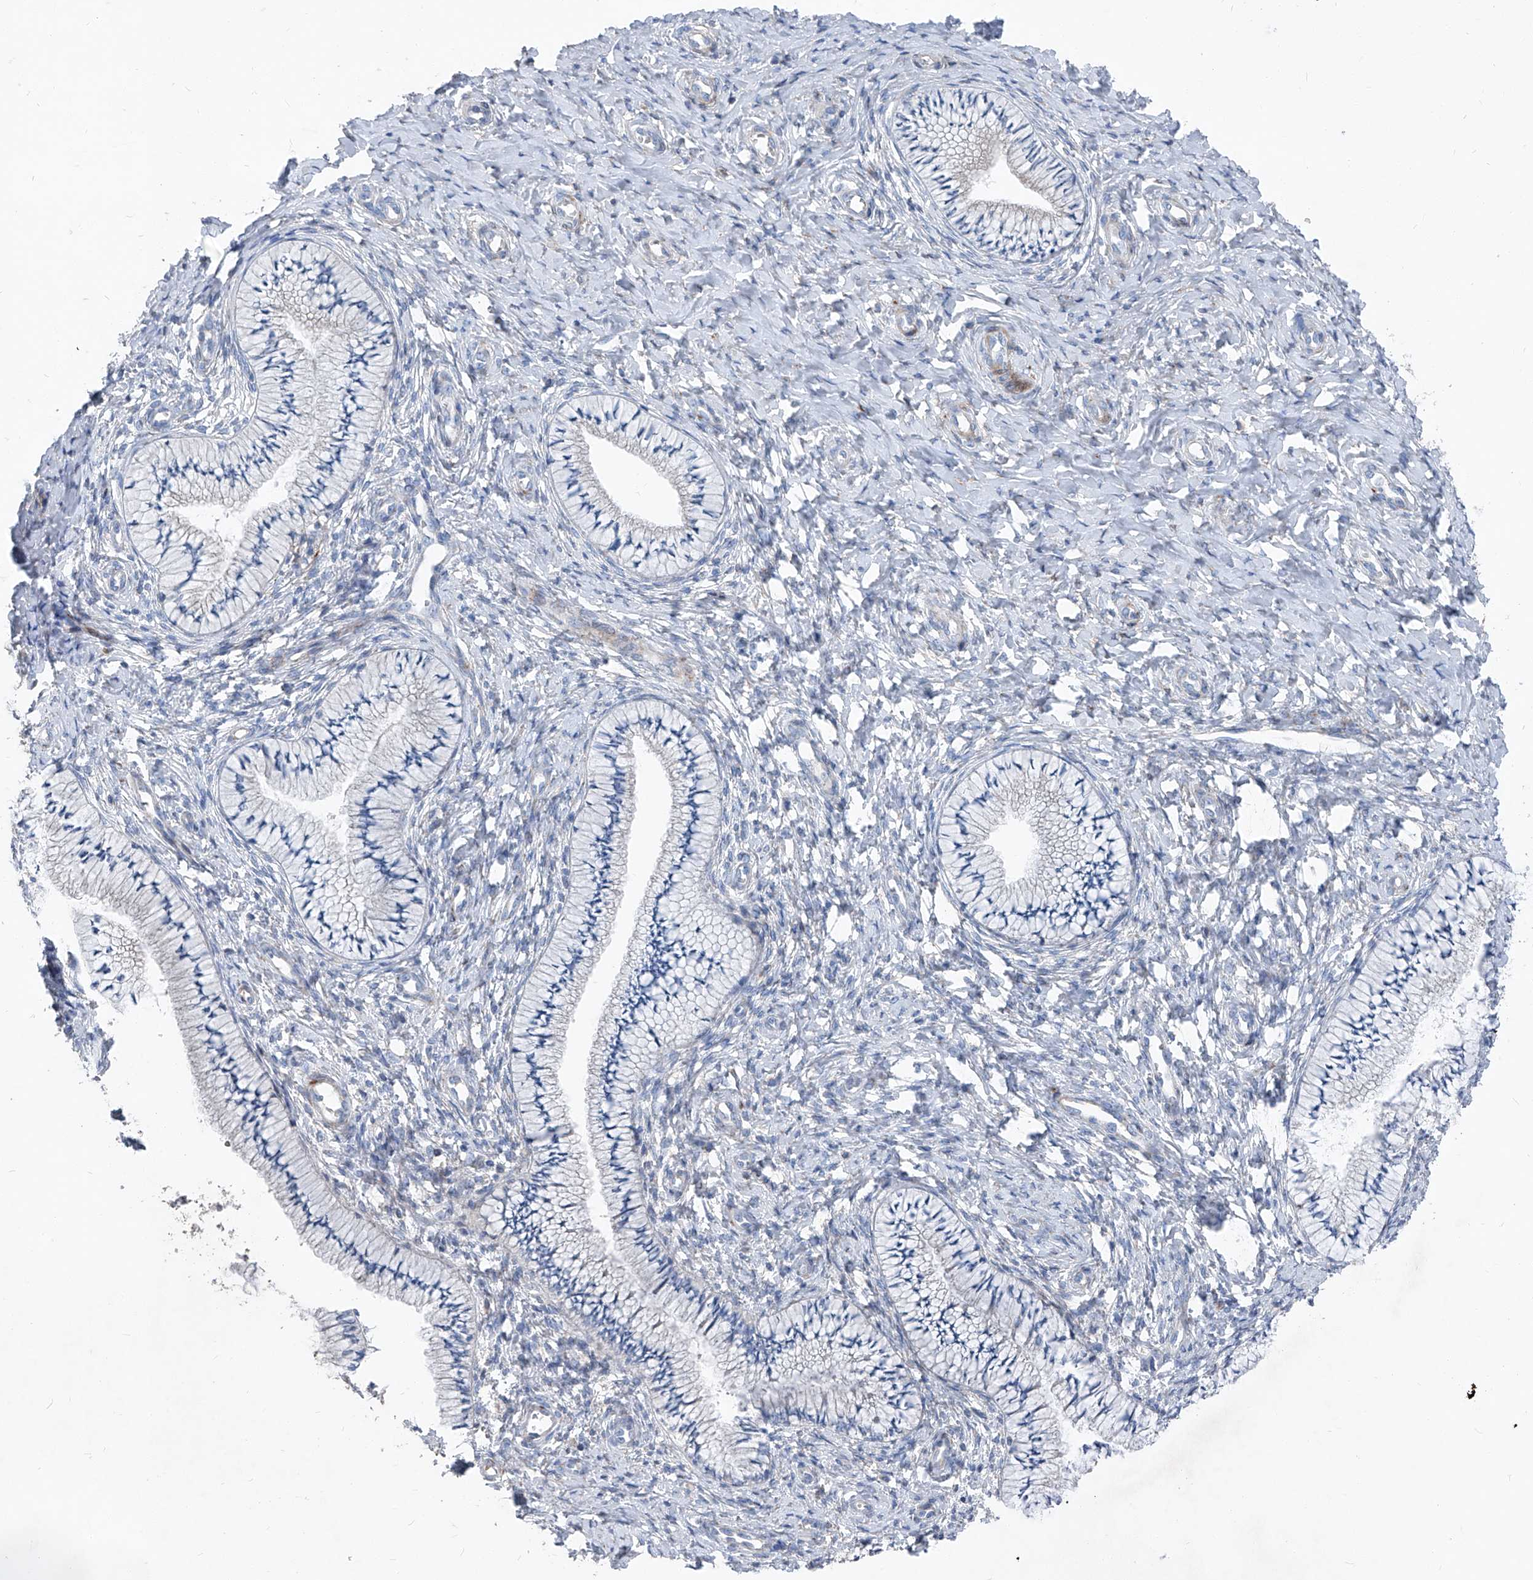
{"staining": {"intensity": "negative", "quantity": "none", "location": "none"}, "tissue": "cervix", "cell_type": "Glandular cells", "image_type": "normal", "snomed": [{"axis": "morphology", "description": "Normal tissue, NOS"}, {"axis": "topography", "description": "Cervix"}], "caption": "This micrograph is of benign cervix stained with immunohistochemistry (IHC) to label a protein in brown with the nuclei are counter-stained blue. There is no positivity in glandular cells.", "gene": "IFI27", "patient": {"sex": "female", "age": 36}}